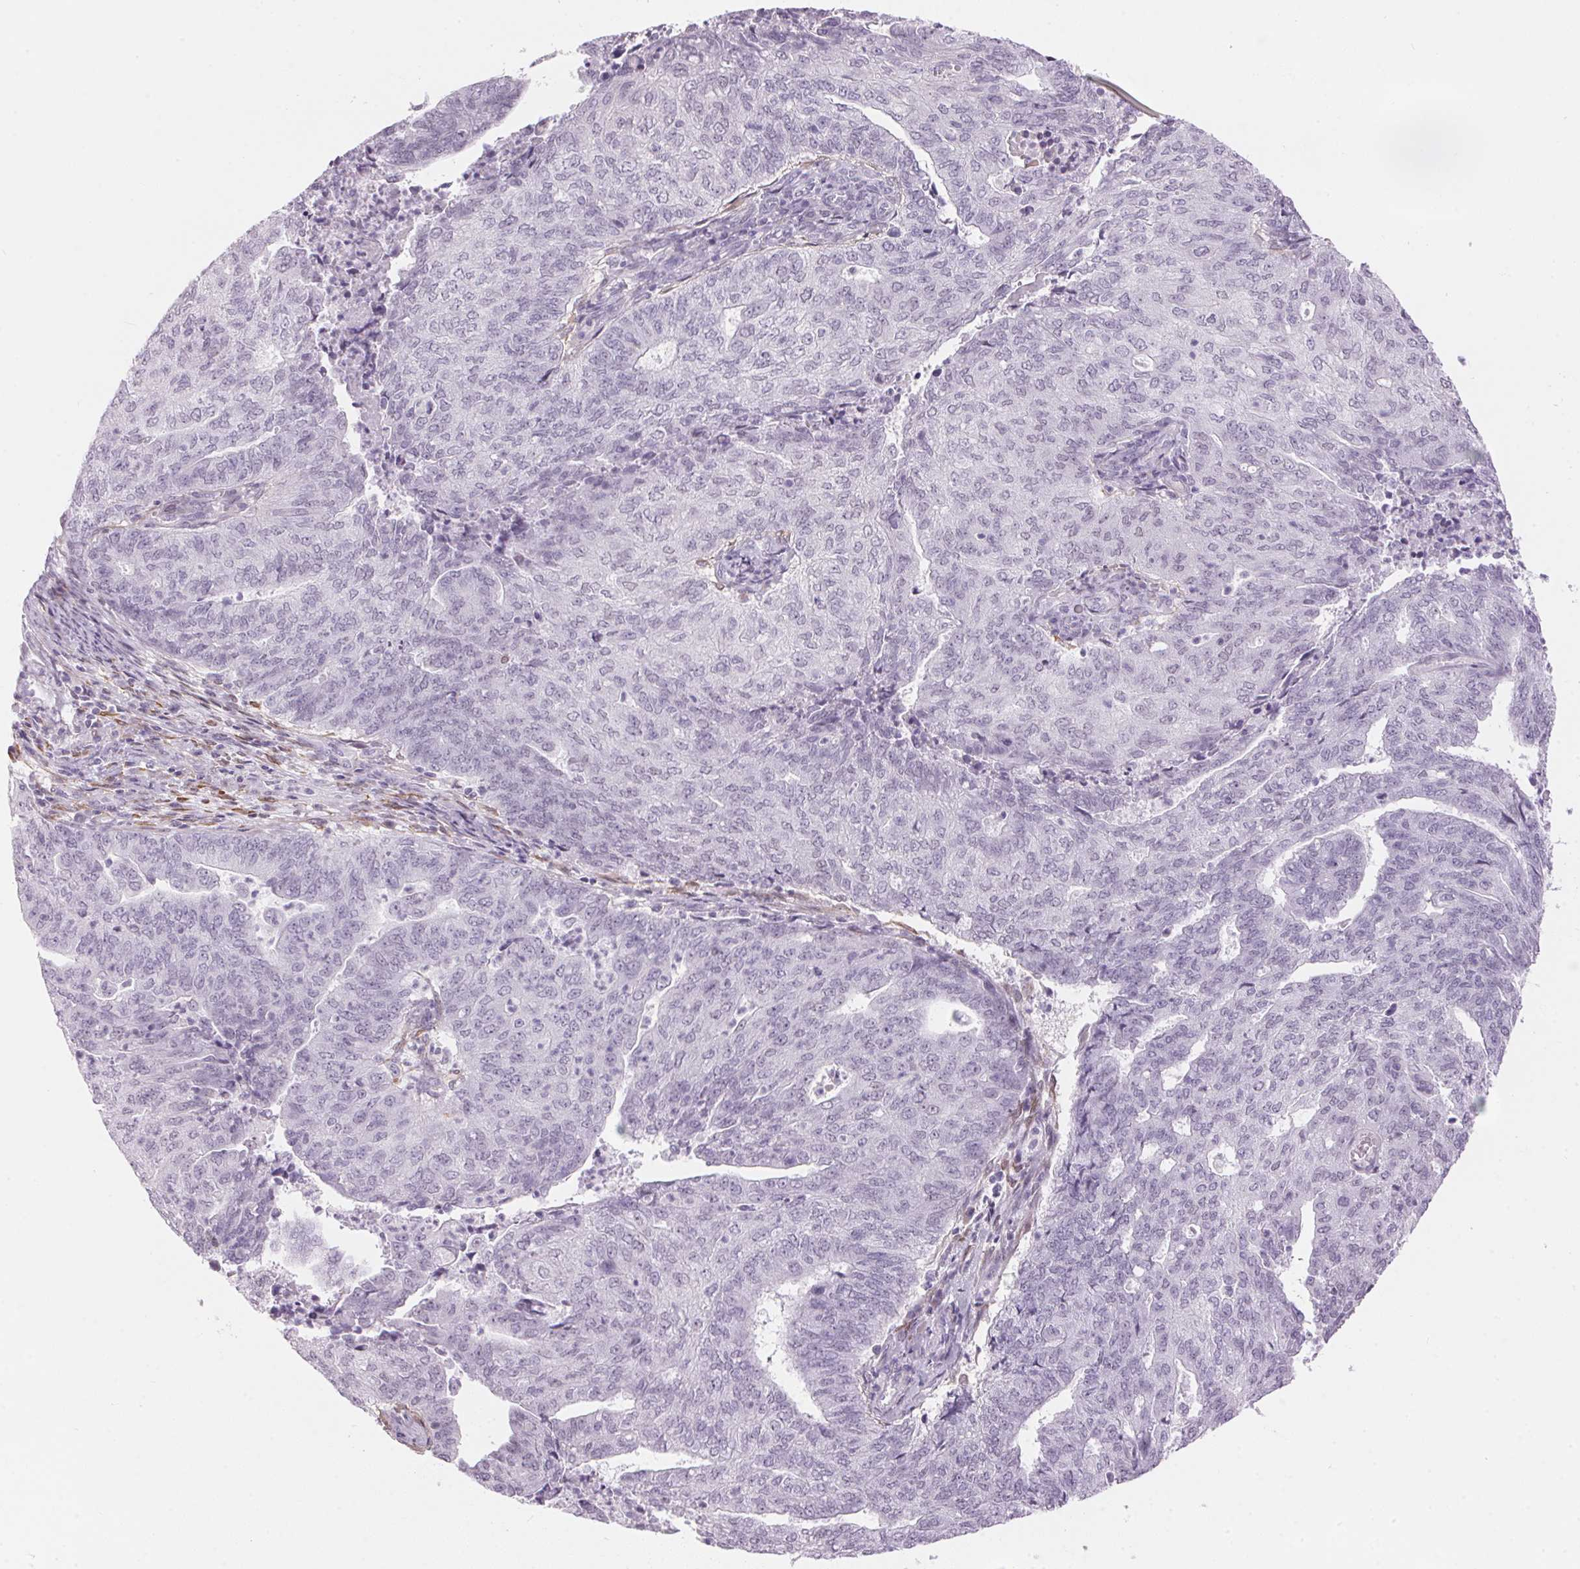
{"staining": {"intensity": "negative", "quantity": "none", "location": "none"}, "tissue": "endometrial cancer", "cell_type": "Tumor cells", "image_type": "cancer", "snomed": [{"axis": "morphology", "description": "Adenocarcinoma, NOS"}, {"axis": "topography", "description": "Endometrium"}], "caption": "High power microscopy histopathology image of an immunohistochemistry (IHC) micrograph of endometrial cancer (adenocarcinoma), revealing no significant staining in tumor cells. (Immunohistochemistry (ihc), brightfield microscopy, high magnification).", "gene": "CADPS", "patient": {"sex": "female", "age": 82}}